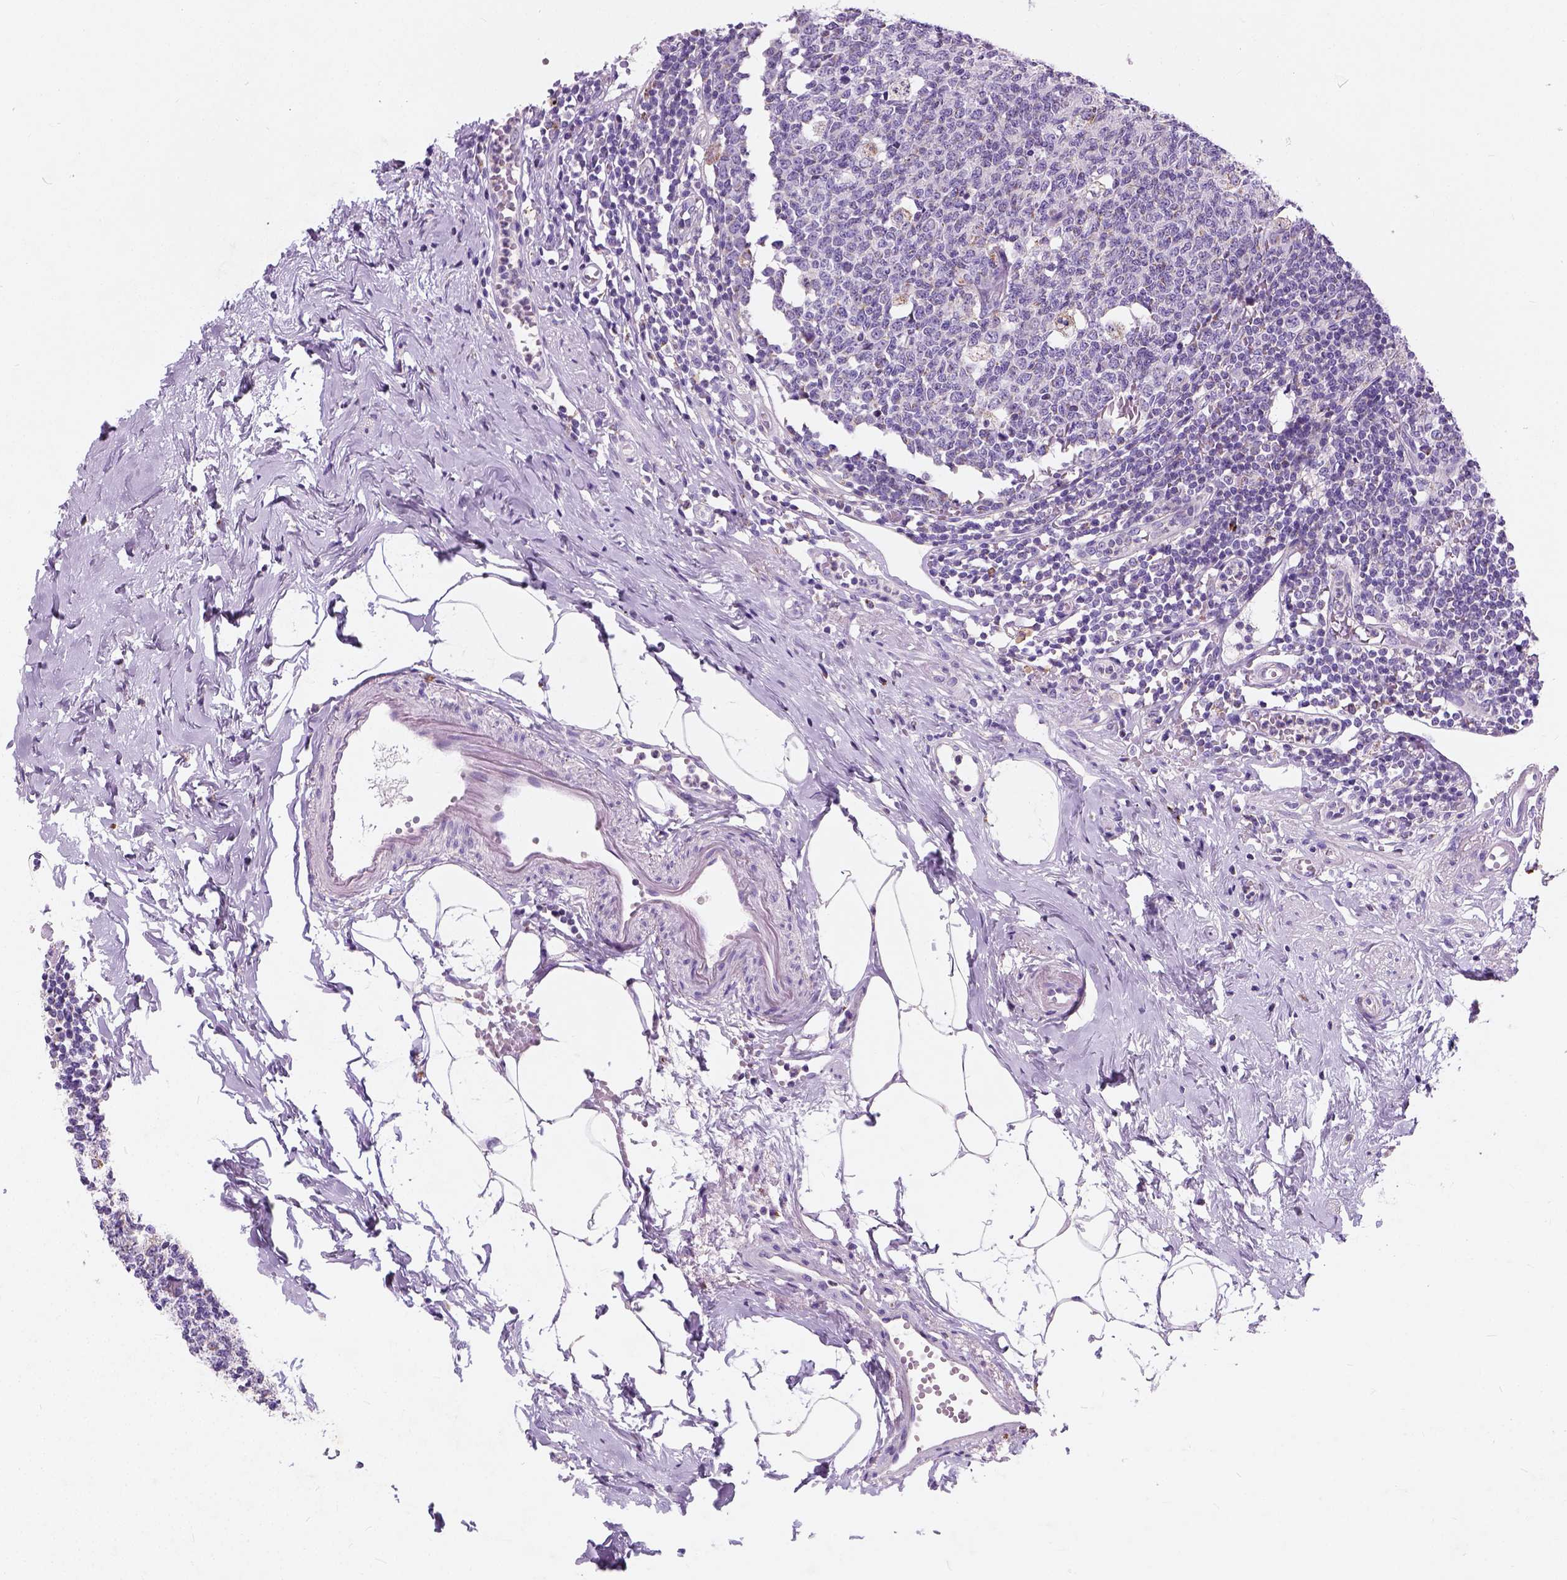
{"staining": {"intensity": "weak", "quantity": "25%-75%", "location": "cytoplasmic/membranous"}, "tissue": "appendix", "cell_type": "Glandular cells", "image_type": "normal", "snomed": [{"axis": "morphology", "description": "Normal tissue, NOS"}, {"axis": "morphology", "description": "Carcinoma, endometroid"}, {"axis": "topography", "description": "Appendix"}, {"axis": "topography", "description": "Colon"}], "caption": "Normal appendix reveals weak cytoplasmic/membranous expression in about 25%-75% of glandular cells.", "gene": "CHODL", "patient": {"sex": "female", "age": 60}}